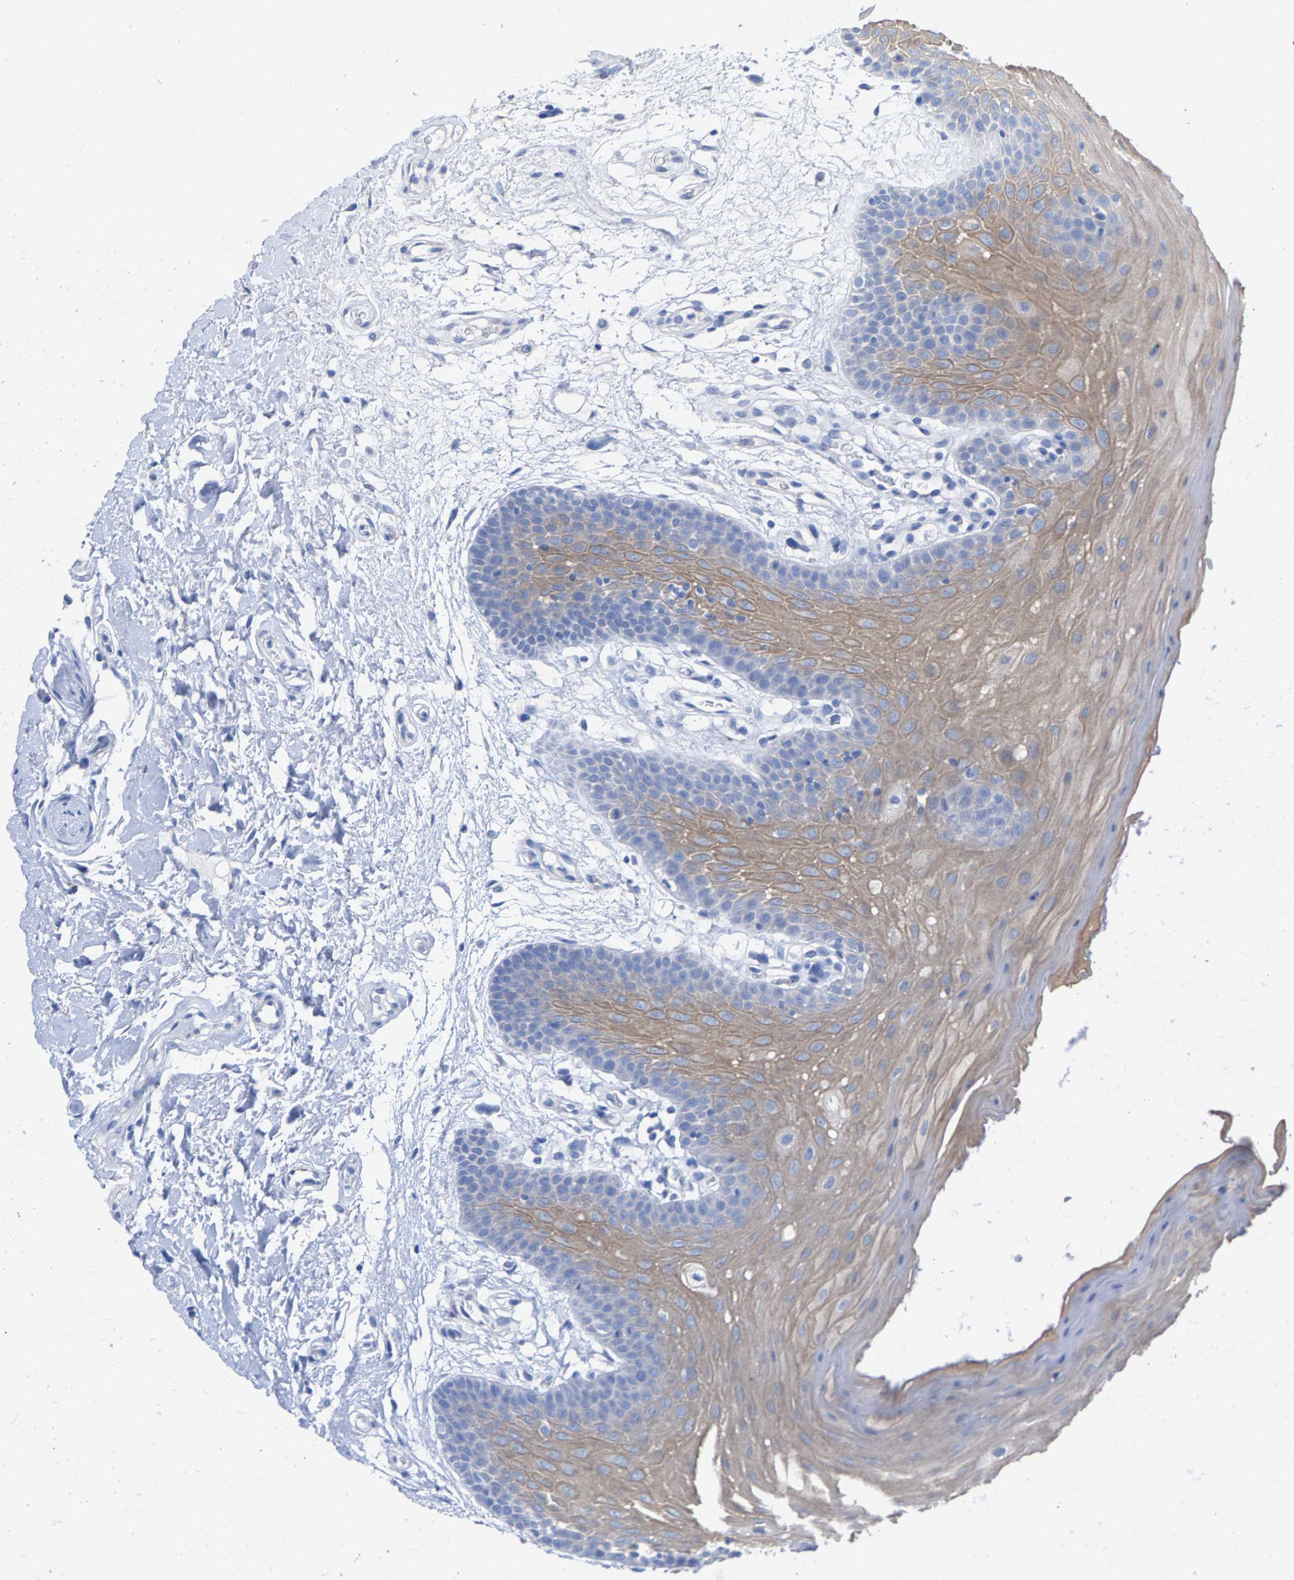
{"staining": {"intensity": "weak", "quantity": "25%-75%", "location": "cytoplasmic/membranous"}, "tissue": "oral mucosa", "cell_type": "Squamous epithelial cells", "image_type": "normal", "snomed": [{"axis": "morphology", "description": "Normal tissue, NOS"}, {"axis": "morphology", "description": "Squamous cell carcinoma, NOS"}, {"axis": "topography", "description": "Oral tissue"}, {"axis": "topography", "description": "Head-Neck"}], "caption": "Immunohistochemical staining of benign human oral mucosa displays weak cytoplasmic/membranous protein expression in approximately 25%-75% of squamous epithelial cells.", "gene": "CPA1", "patient": {"sex": "male", "age": 71}}